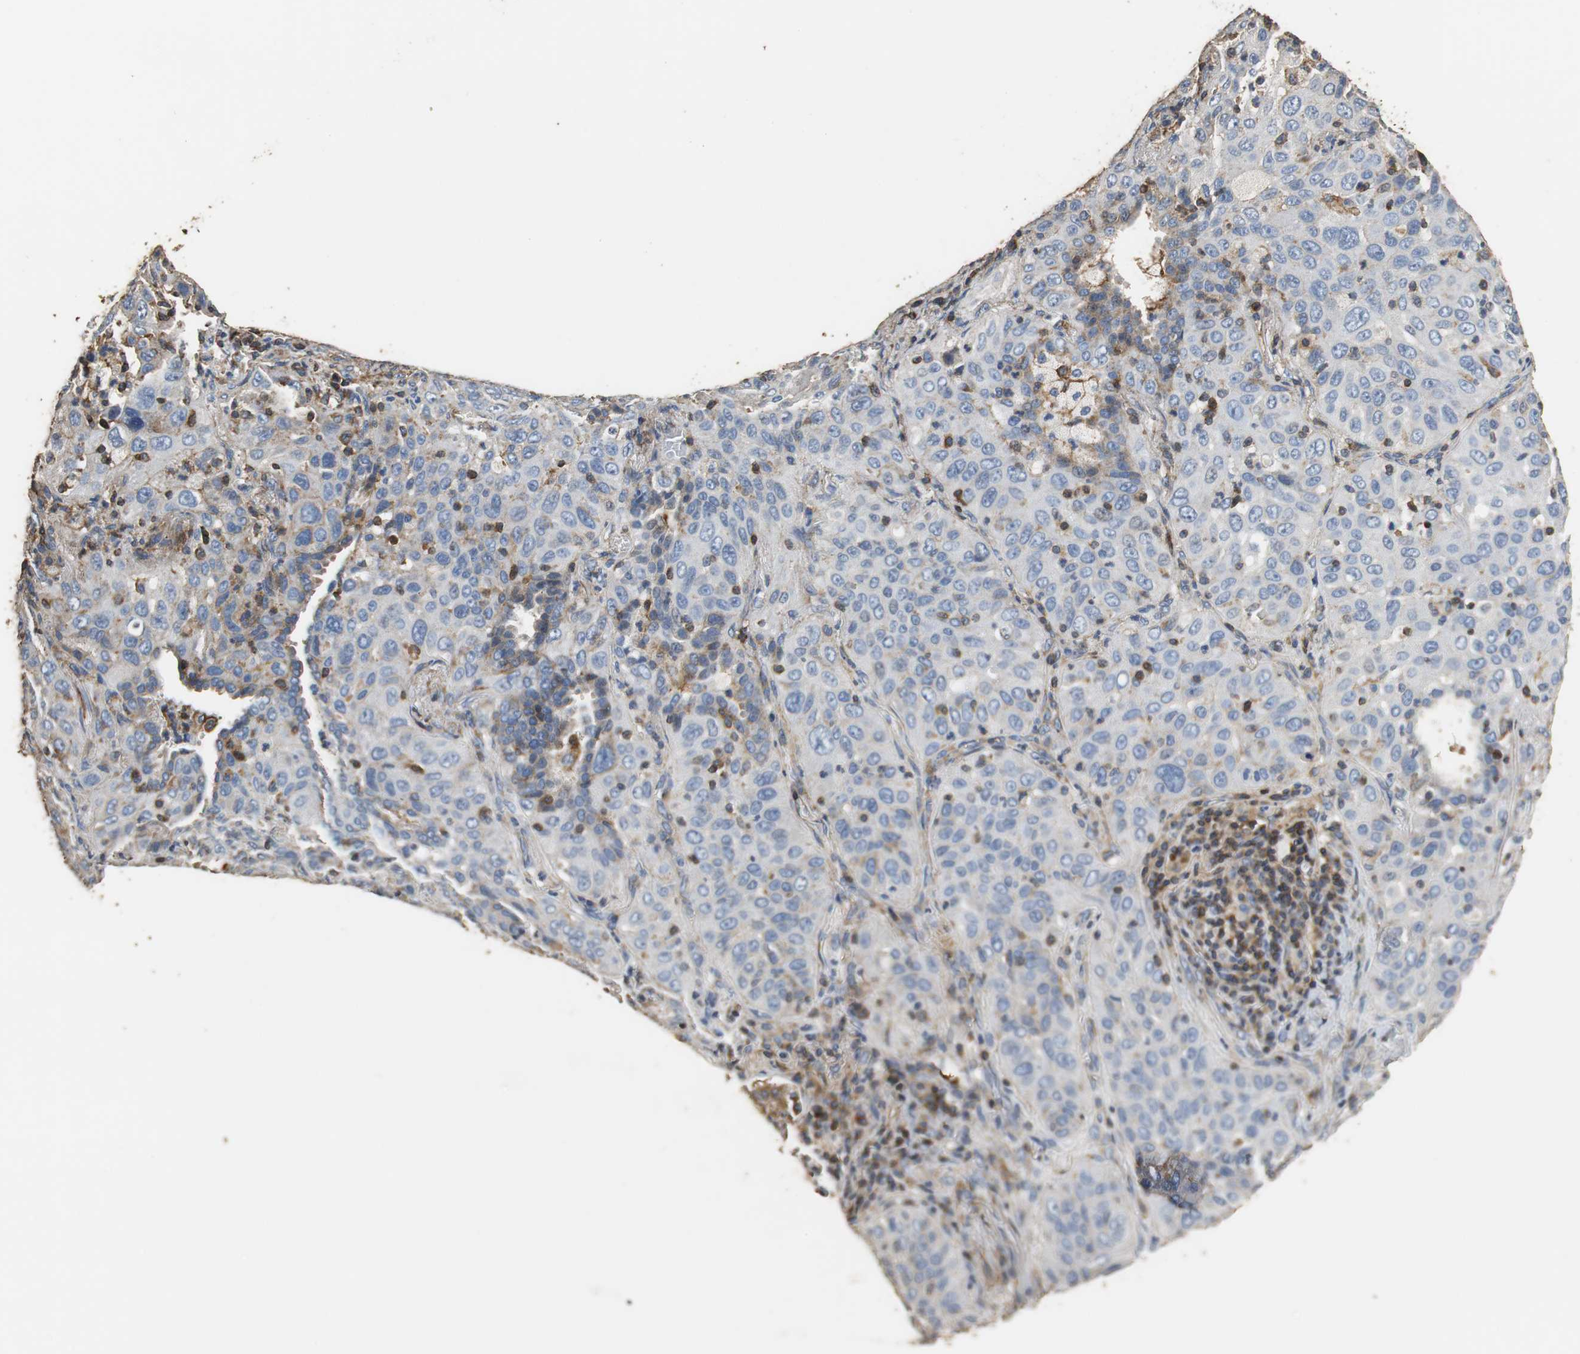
{"staining": {"intensity": "moderate", "quantity": "<25%", "location": "cytoplasmic/membranous"}, "tissue": "lung cancer", "cell_type": "Tumor cells", "image_type": "cancer", "snomed": [{"axis": "morphology", "description": "Squamous cell carcinoma, NOS"}, {"axis": "topography", "description": "Lung"}], "caption": "An IHC histopathology image of tumor tissue is shown. Protein staining in brown shows moderate cytoplasmic/membranous positivity in lung cancer (squamous cell carcinoma) within tumor cells.", "gene": "PRKRA", "patient": {"sex": "female", "age": 67}}